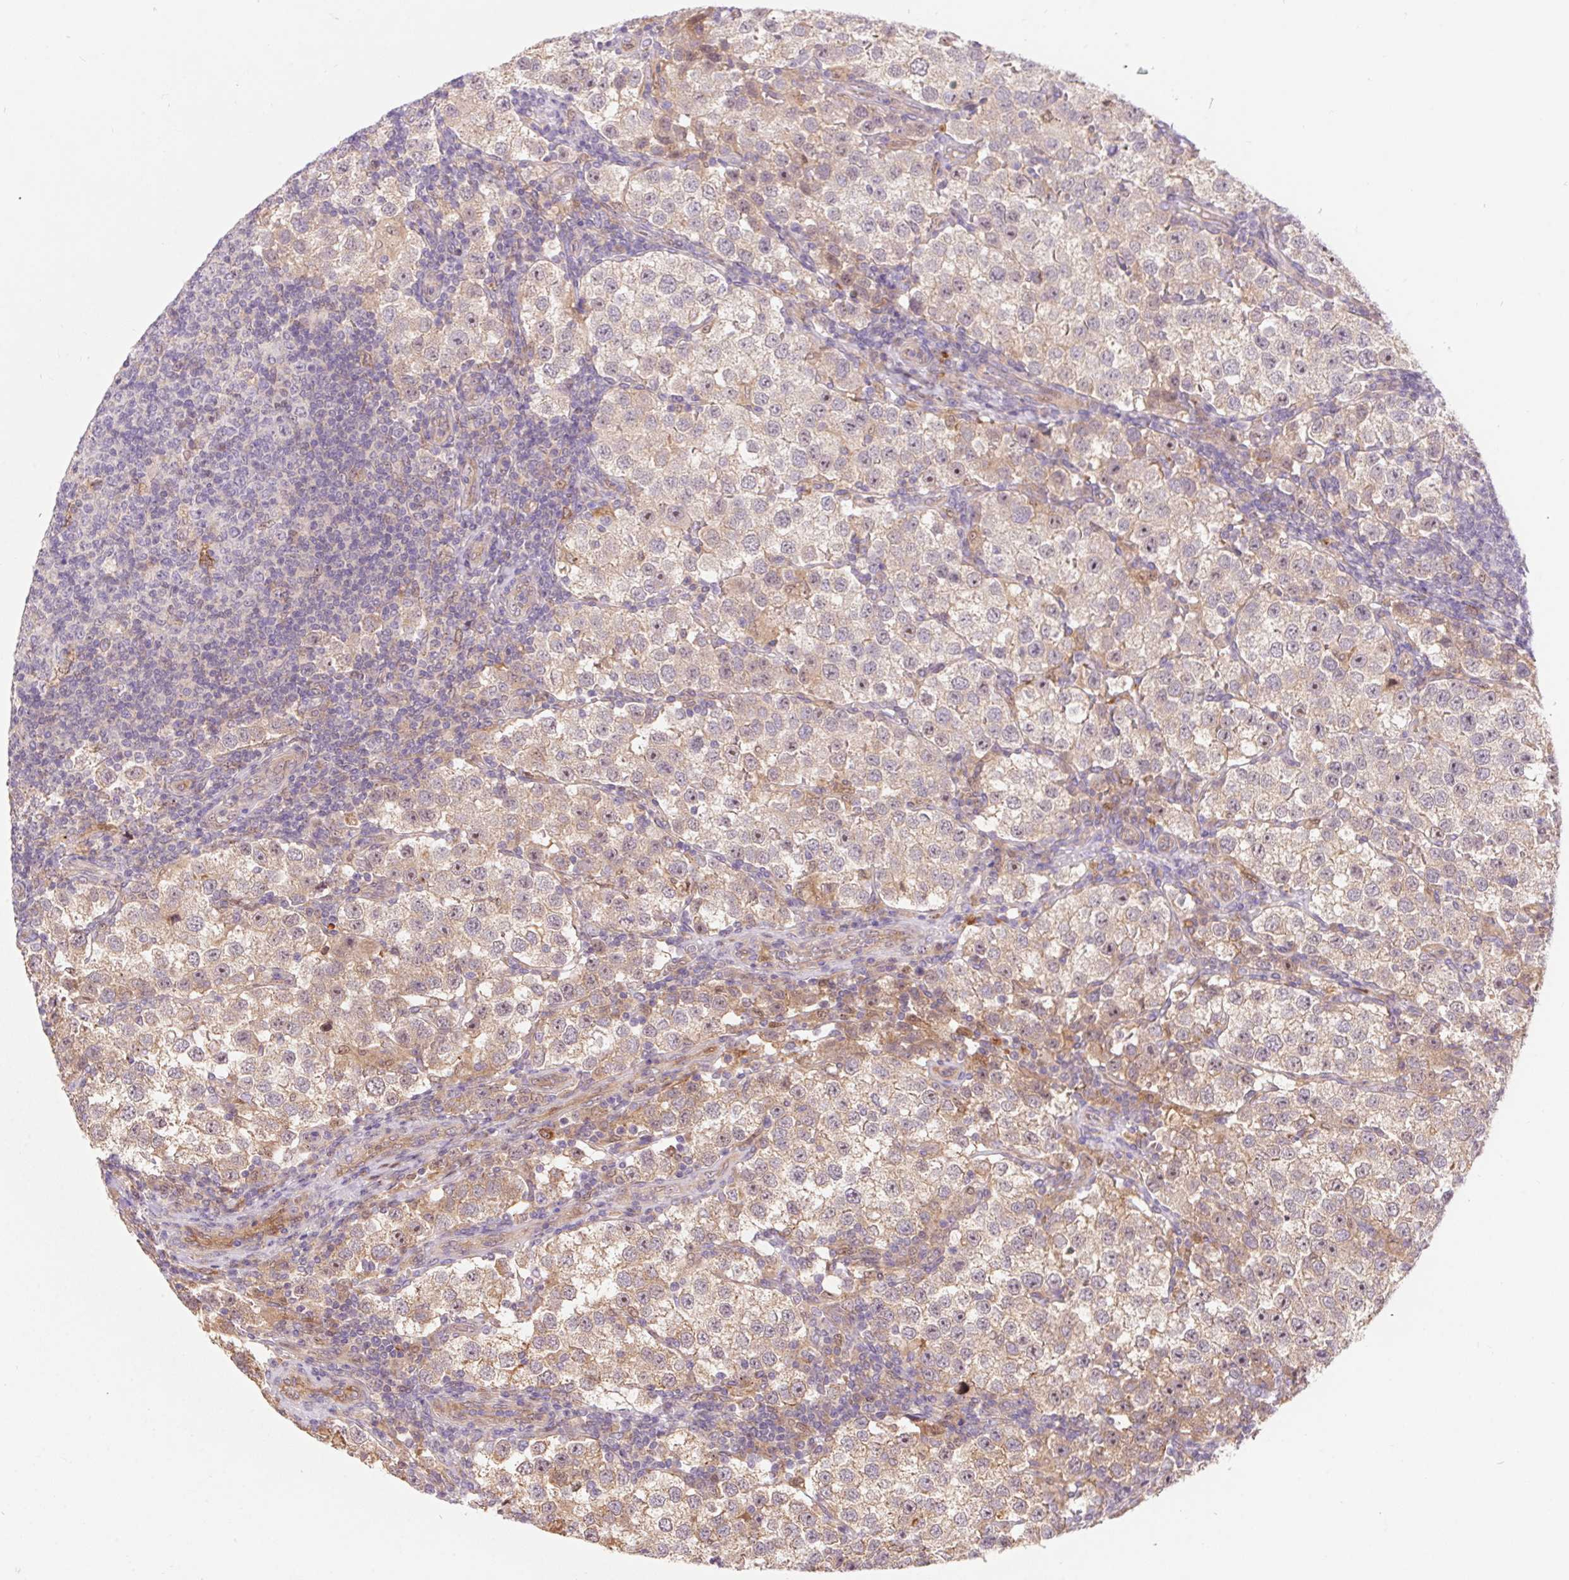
{"staining": {"intensity": "weak", "quantity": "25%-75%", "location": "cytoplasmic/membranous"}, "tissue": "testis cancer", "cell_type": "Tumor cells", "image_type": "cancer", "snomed": [{"axis": "morphology", "description": "Seminoma, NOS"}, {"axis": "topography", "description": "Testis"}], "caption": "Testis seminoma stained with DAB immunohistochemistry displays low levels of weak cytoplasmic/membranous expression in about 25%-75% of tumor cells.", "gene": "NUDT16", "patient": {"sex": "male", "age": 37}}